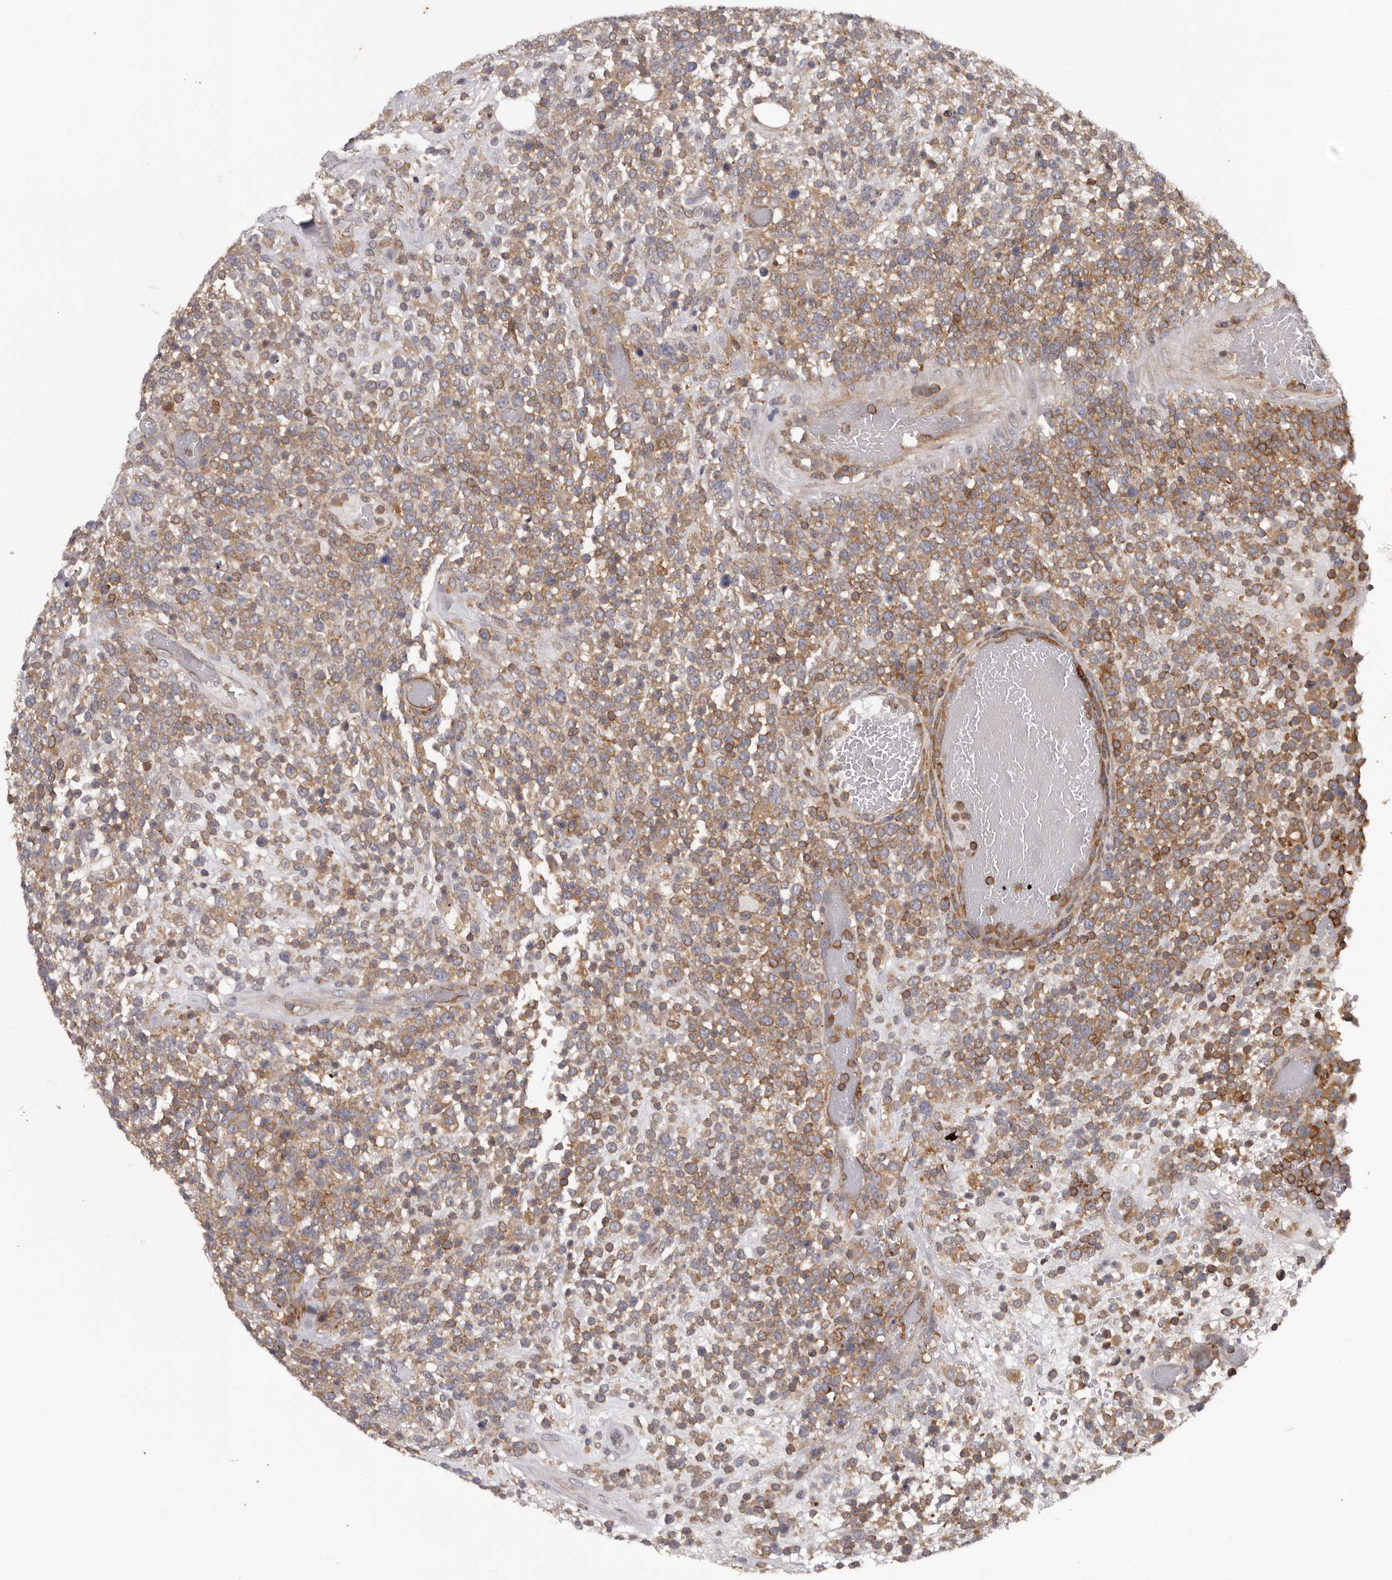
{"staining": {"intensity": "moderate", "quantity": ">75%", "location": "cytoplasmic/membranous"}, "tissue": "lymphoma", "cell_type": "Tumor cells", "image_type": "cancer", "snomed": [{"axis": "morphology", "description": "Malignant lymphoma, non-Hodgkin's type, High grade"}, {"axis": "topography", "description": "Colon"}], "caption": "A high-resolution micrograph shows immunohistochemistry (IHC) staining of lymphoma, which exhibits moderate cytoplasmic/membranous positivity in about >75% of tumor cells.", "gene": "ANKRD44", "patient": {"sex": "female", "age": 53}}